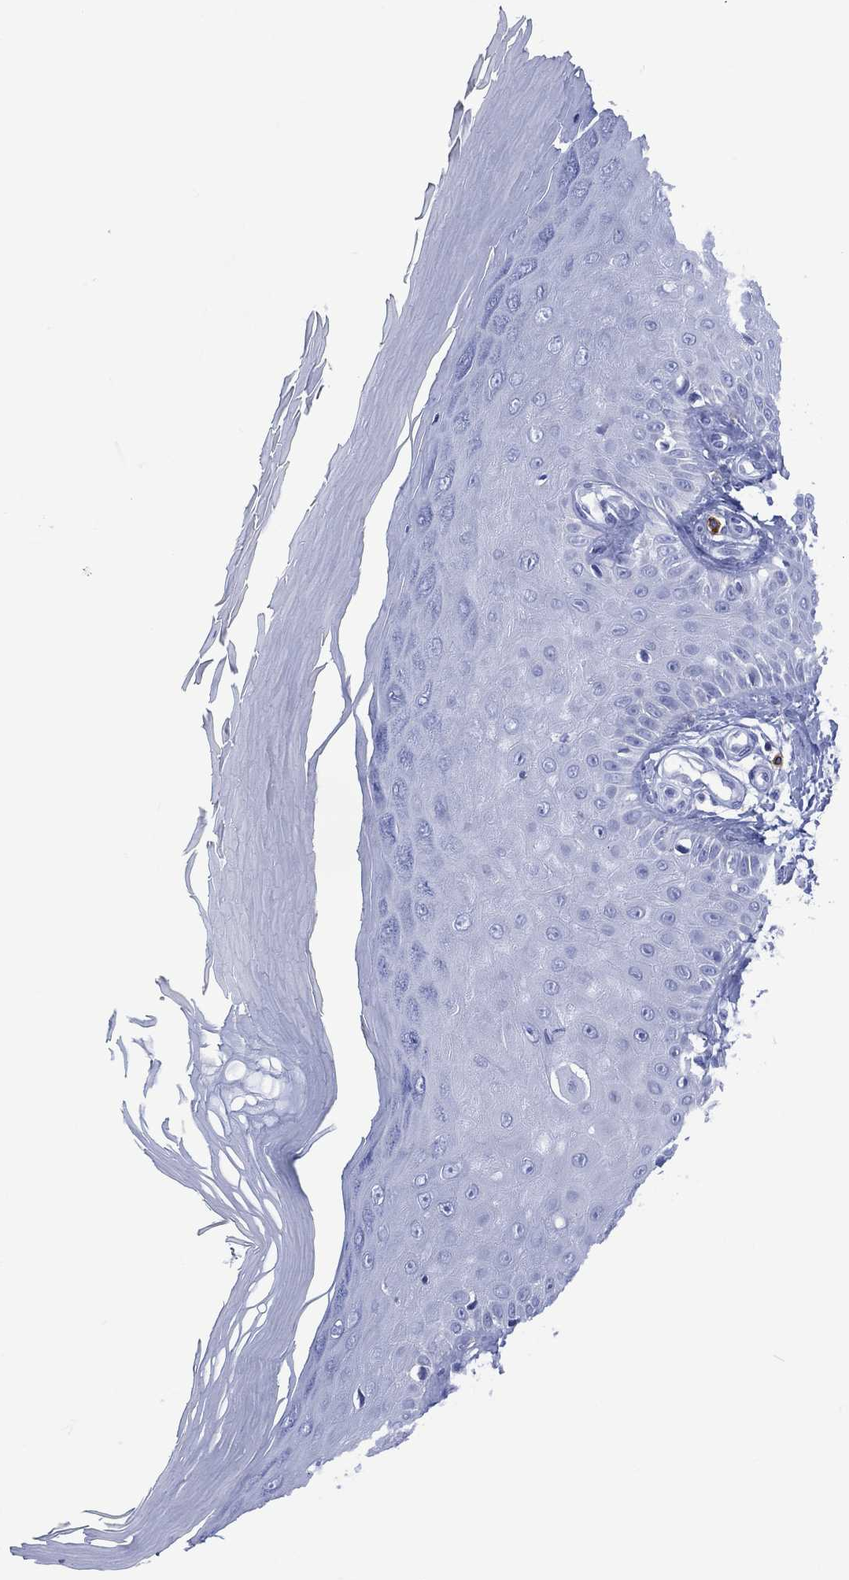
{"staining": {"intensity": "negative", "quantity": "none", "location": "none"}, "tissue": "skin", "cell_type": "Fibroblasts", "image_type": "normal", "snomed": [{"axis": "morphology", "description": "Normal tissue, NOS"}, {"axis": "morphology", "description": "Inflammation, NOS"}, {"axis": "morphology", "description": "Fibrosis, NOS"}, {"axis": "topography", "description": "Skin"}], "caption": "DAB (3,3'-diaminobenzidine) immunohistochemical staining of unremarkable skin demonstrates no significant positivity in fibroblasts.", "gene": "DPP4", "patient": {"sex": "male", "age": 71}}